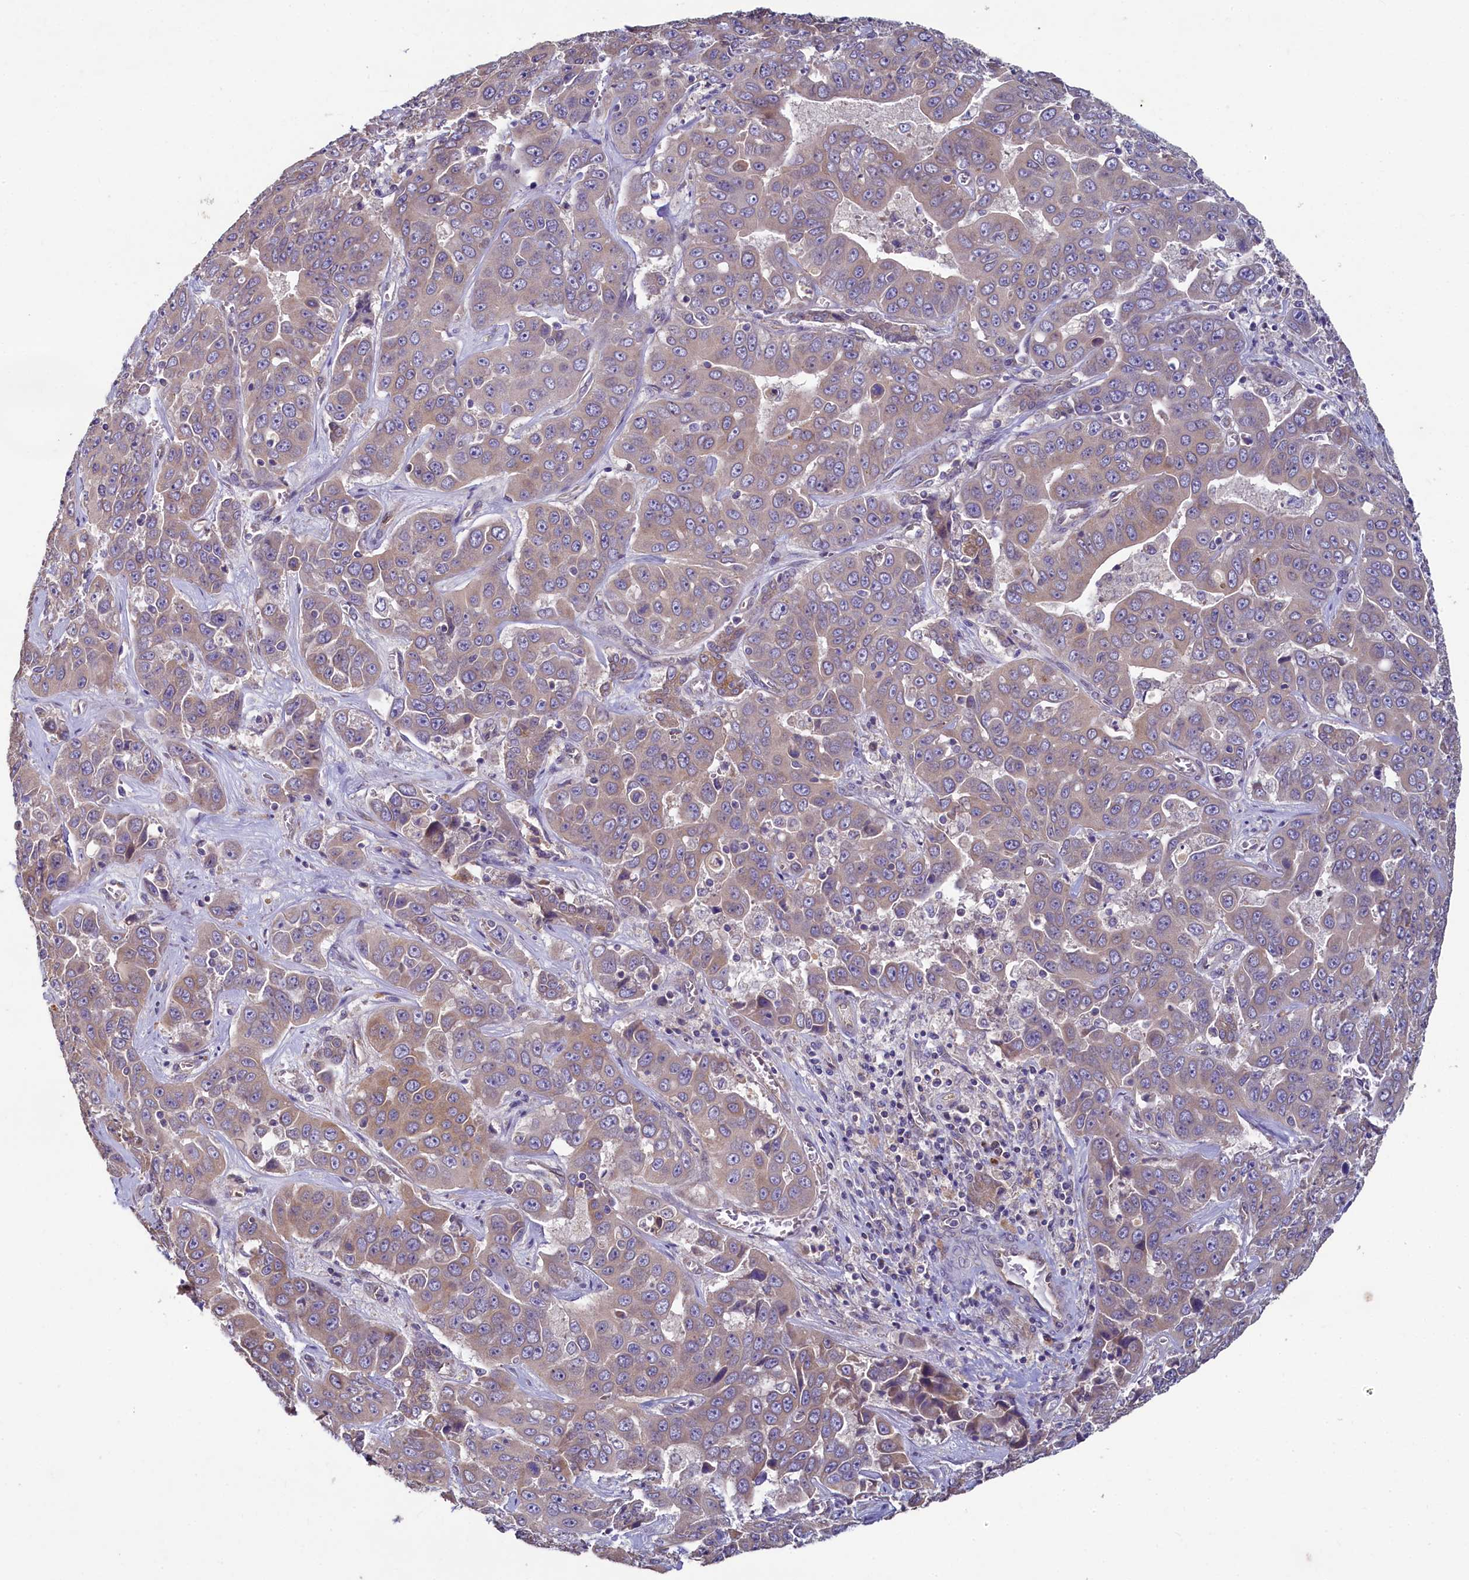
{"staining": {"intensity": "weak", "quantity": "25%-75%", "location": "cytoplasmic/membranous"}, "tissue": "liver cancer", "cell_type": "Tumor cells", "image_type": "cancer", "snomed": [{"axis": "morphology", "description": "Cholangiocarcinoma"}, {"axis": "topography", "description": "Liver"}], "caption": "The immunohistochemical stain labels weak cytoplasmic/membranous expression in tumor cells of liver cancer (cholangiocarcinoma) tissue.", "gene": "SPATA2L", "patient": {"sex": "female", "age": 52}}